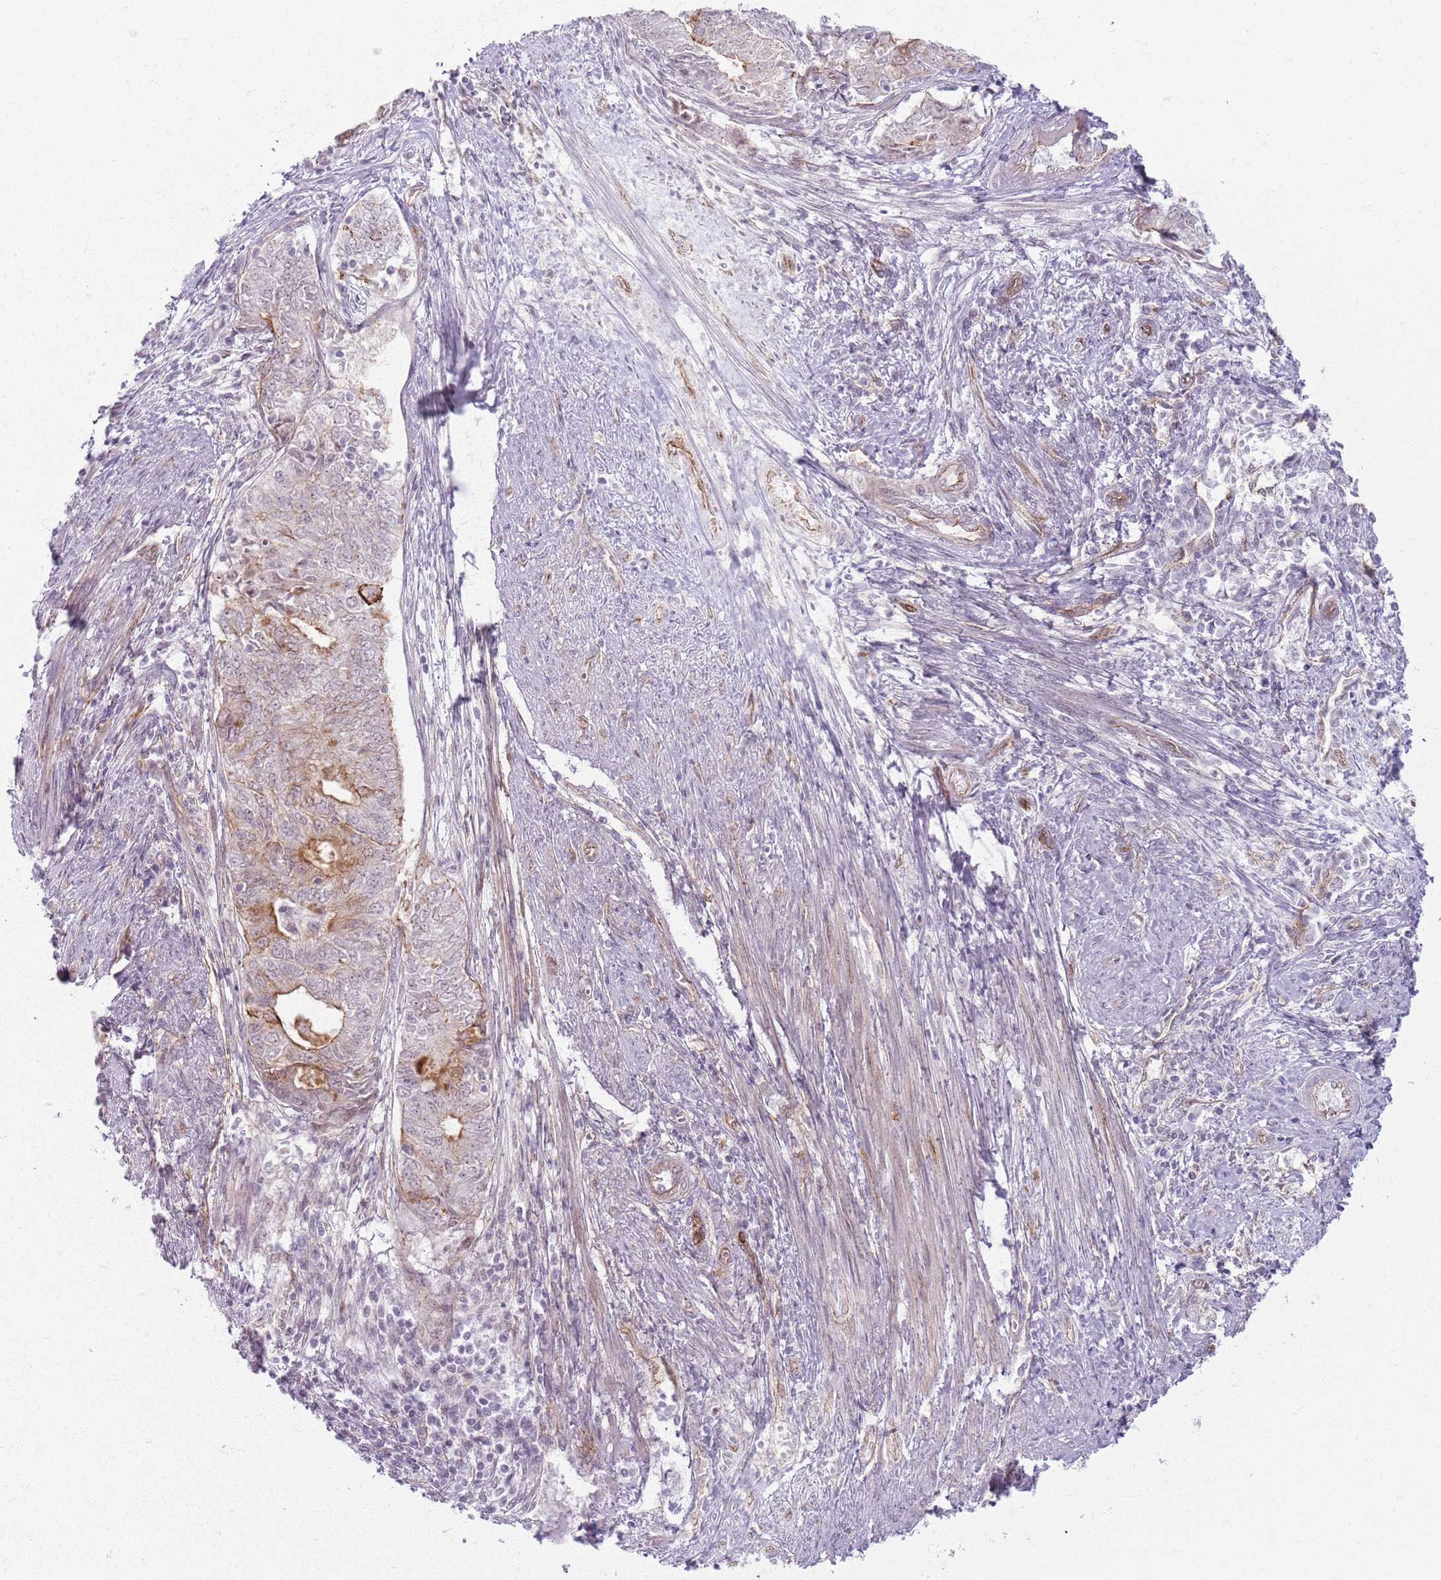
{"staining": {"intensity": "moderate", "quantity": "<25%", "location": "cytoplasmic/membranous"}, "tissue": "endometrial cancer", "cell_type": "Tumor cells", "image_type": "cancer", "snomed": [{"axis": "morphology", "description": "Adenocarcinoma, NOS"}, {"axis": "topography", "description": "Endometrium"}], "caption": "Human adenocarcinoma (endometrial) stained with a brown dye demonstrates moderate cytoplasmic/membranous positive positivity in about <25% of tumor cells.", "gene": "KCNA5", "patient": {"sex": "female", "age": 62}}